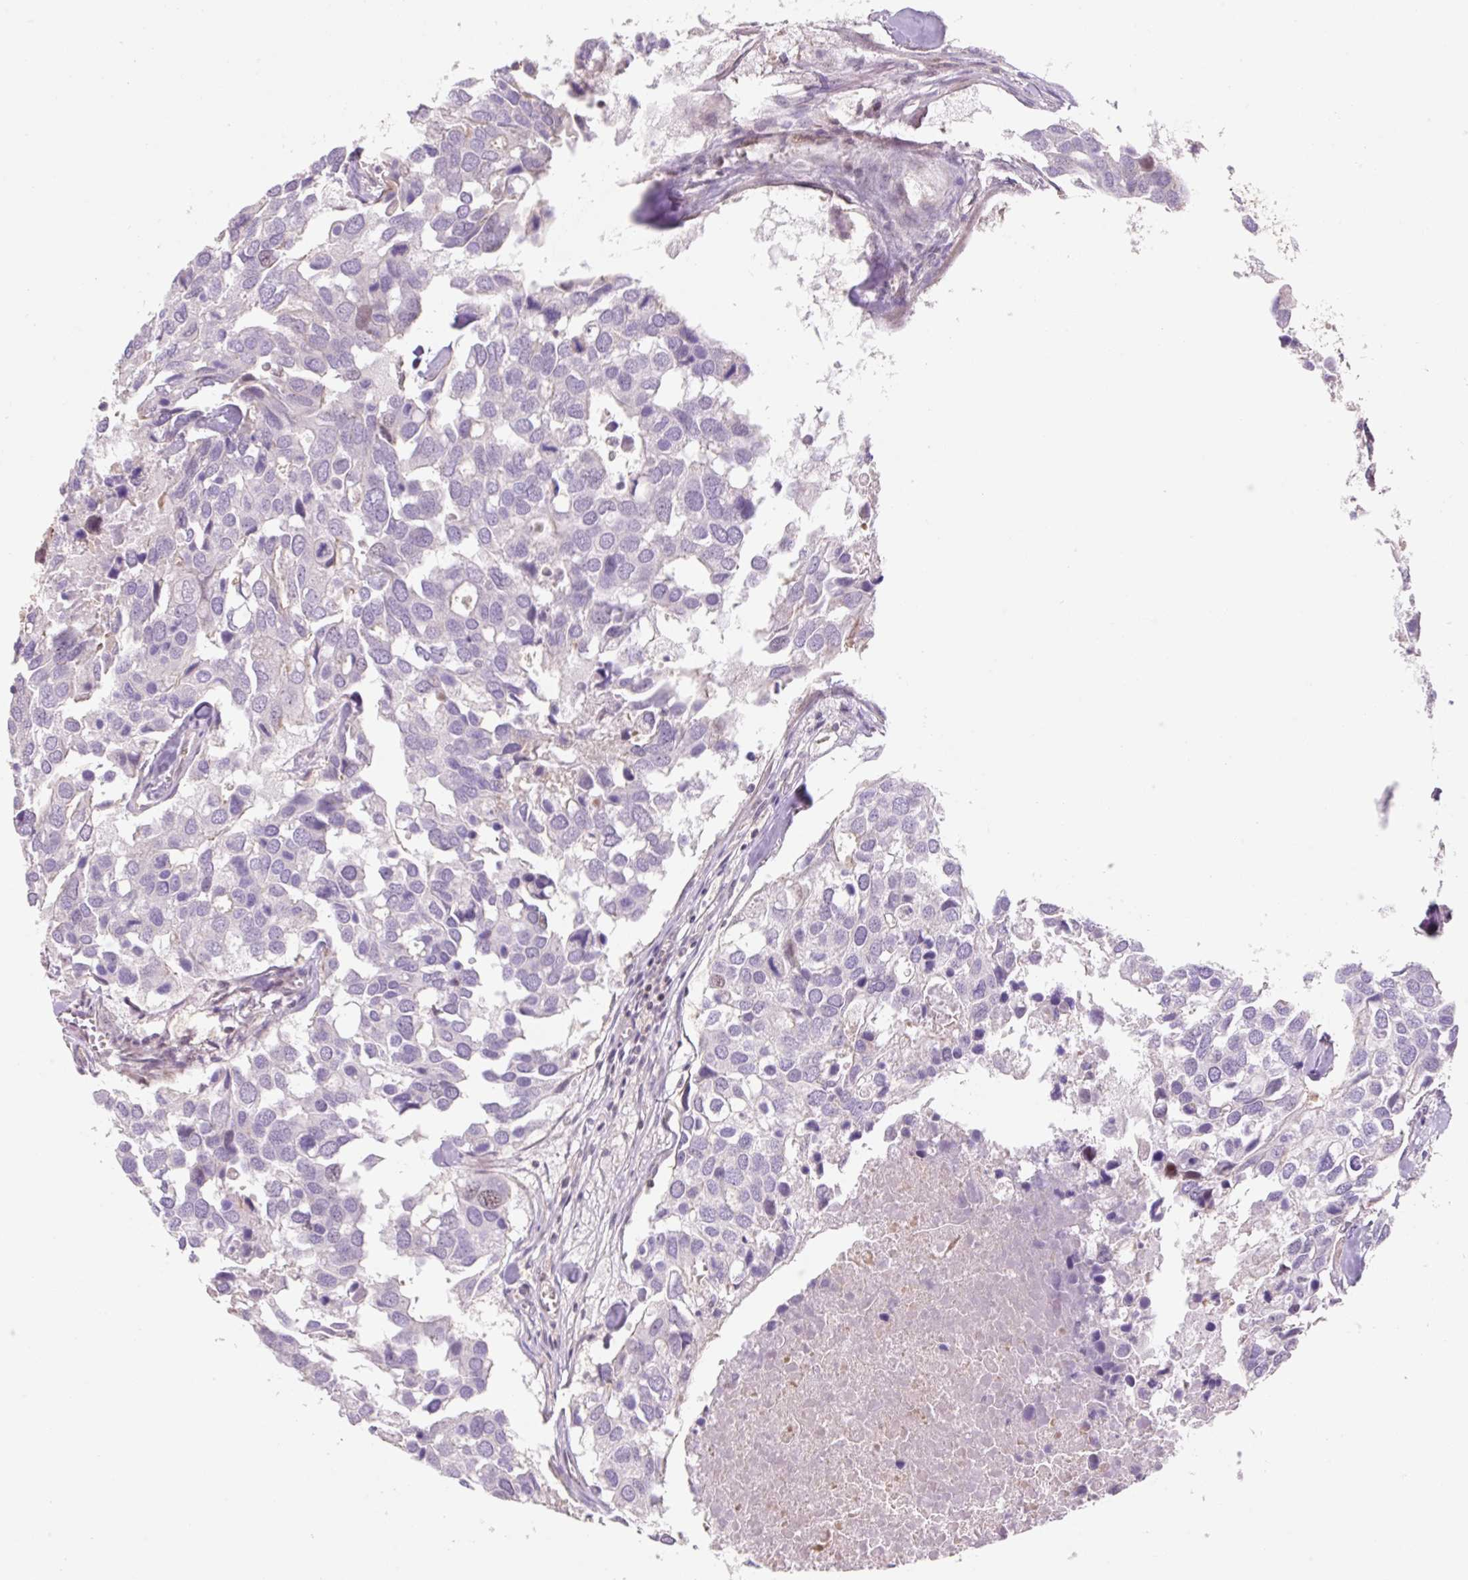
{"staining": {"intensity": "negative", "quantity": "none", "location": "none"}, "tissue": "breast cancer", "cell_type": "Tumor cells", "image_type": "cancer", "snomed": [{"axis": "morphology", "description": "Duct carcinoma"}, {"axis": "topography", "description": "Breast"}], "caption": "There is no significant staining in tumor cells of breast cancer (infiltrating ductal carcinoma).", "gene": "ZNF552", "patient": {"sex": "female", "age": 83}}